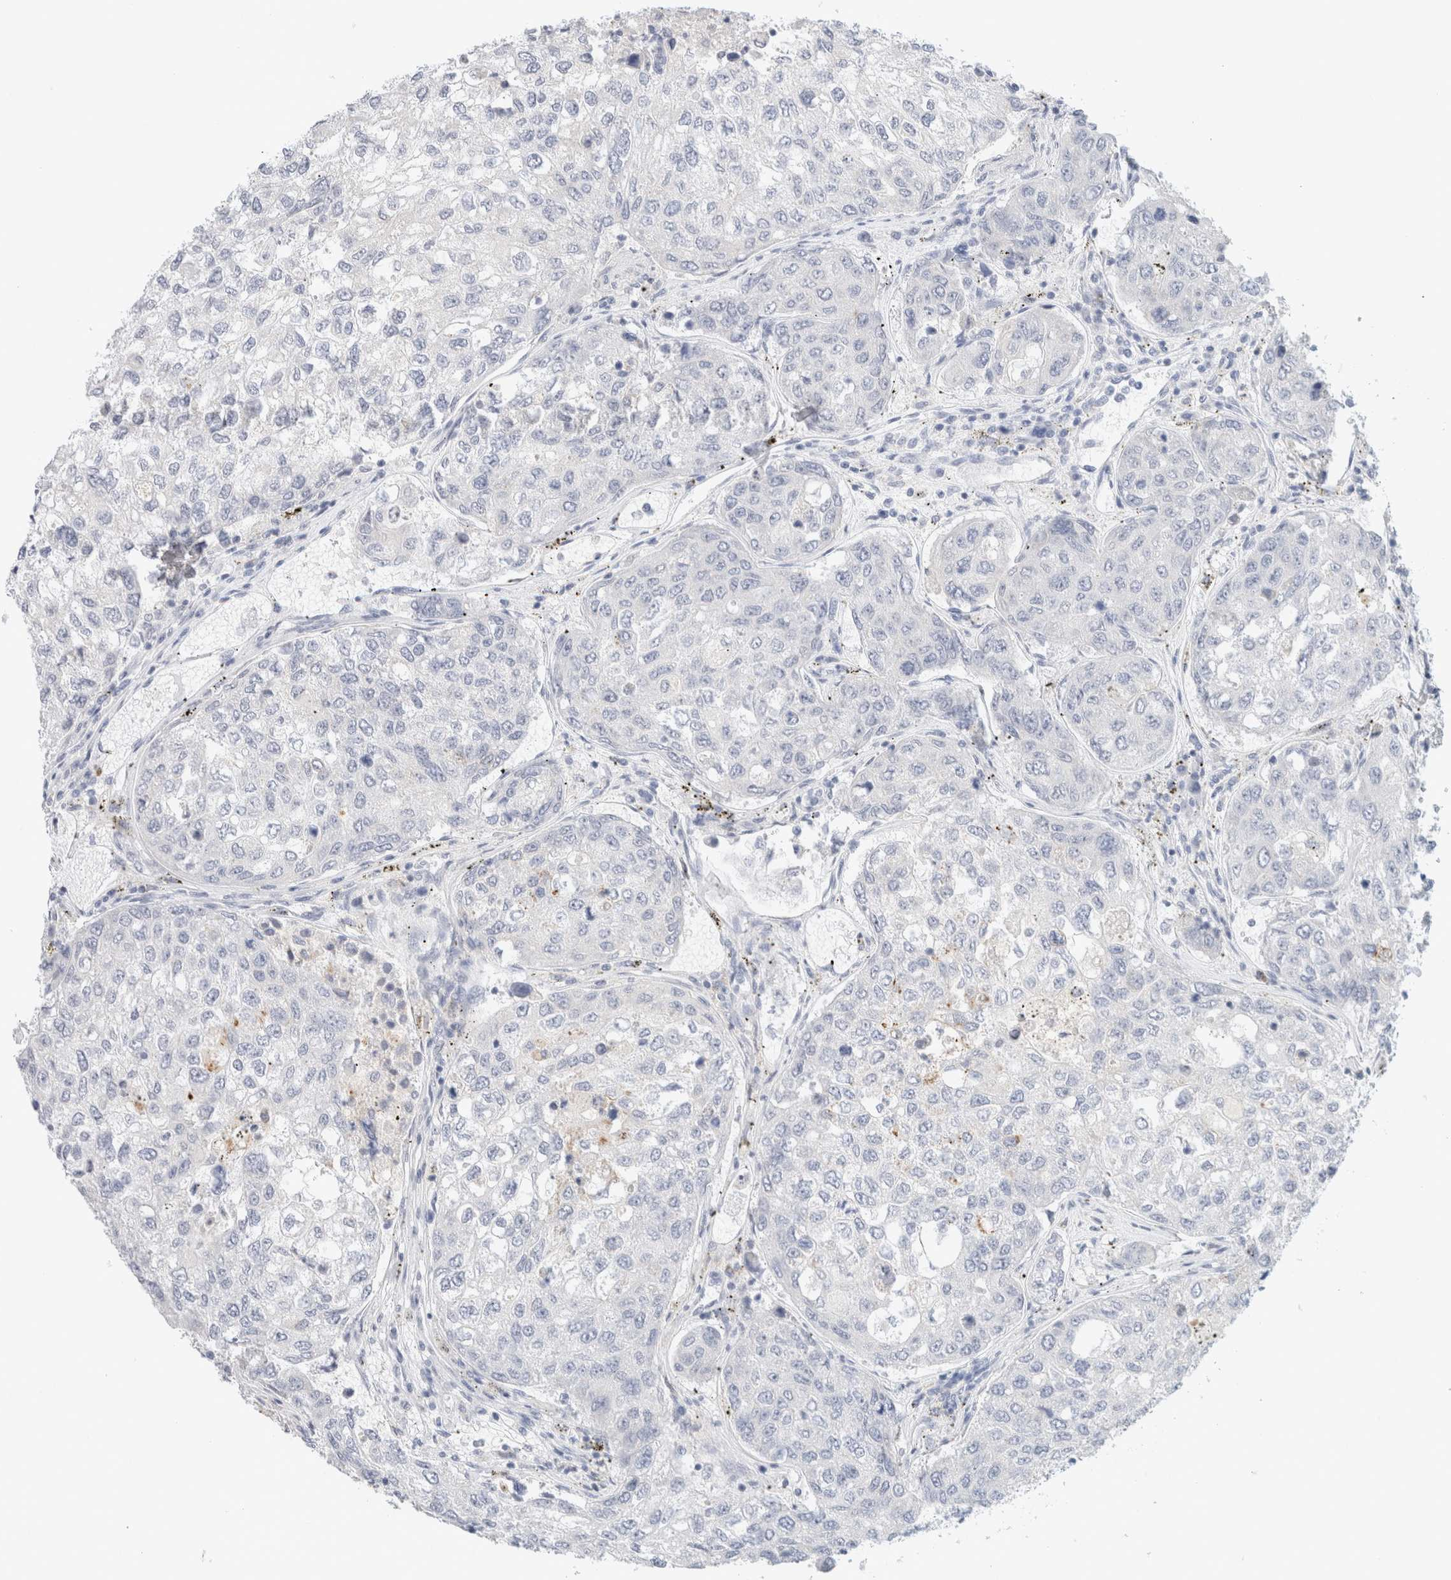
{"staining": {"intensity": "negative", "quantity": "none", "location": "none"}, "tissue": "urothelial cancer", "cell_type": "Tumor cells", "image_type": "cancer", "snomed": [{"axis": "morphology", "description": "Urothelial carcinoma, High grade"}, {"axis": "topography", "description": "Lymph node"}, {"axis": "topography", "description": "Urinary bladder"}], "caption": "High magnification brightfield microscopy of urothelial carcinoma (high-grade) stained with DAB (brown) and counterstained with hematoxylin (blue): tumor cells show no significant staining.", "gene": "HEXD", "patient": {"sex": "male", "age": 51}}